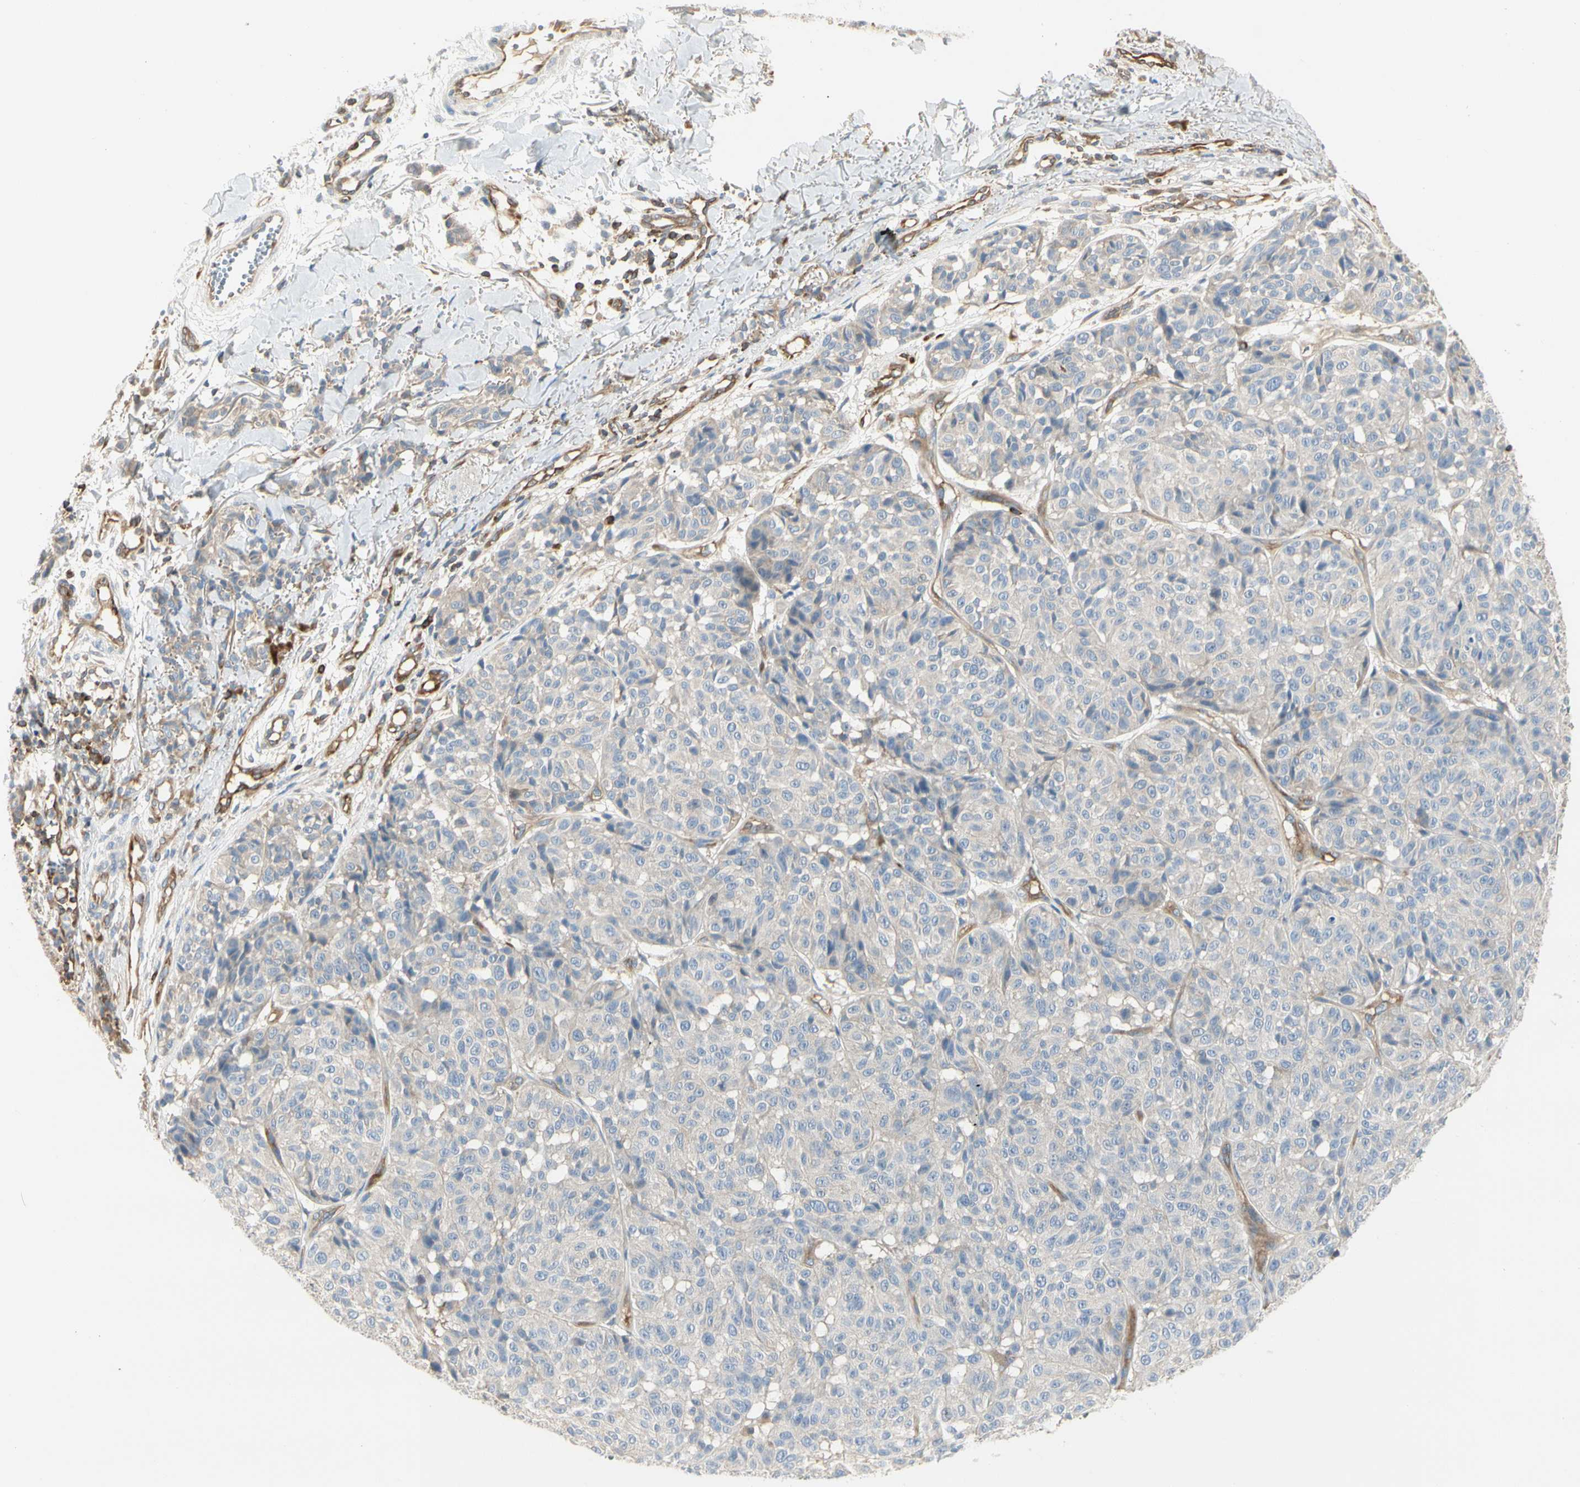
{"staining": {"intensity": "weak", "quantity": "25%-75%", "location": "cytoplasmic/membranous"}, "tissue": "melanoma", "cell_type": "Tumor cells", "image_type": "cancer", "snomed": [{"axis": "morphology", "description": "Malignant melanoma, NOS"}, {"axis": "topography", "description": "Skin"}], "caption": "Weak cytoplasmic/membranous positivity for a protein is seen in about 25%-75% of tumor cells of melanoma using IHC.", "gene": "NFKB2", "patient": {"sex": "female", "age": 46}}